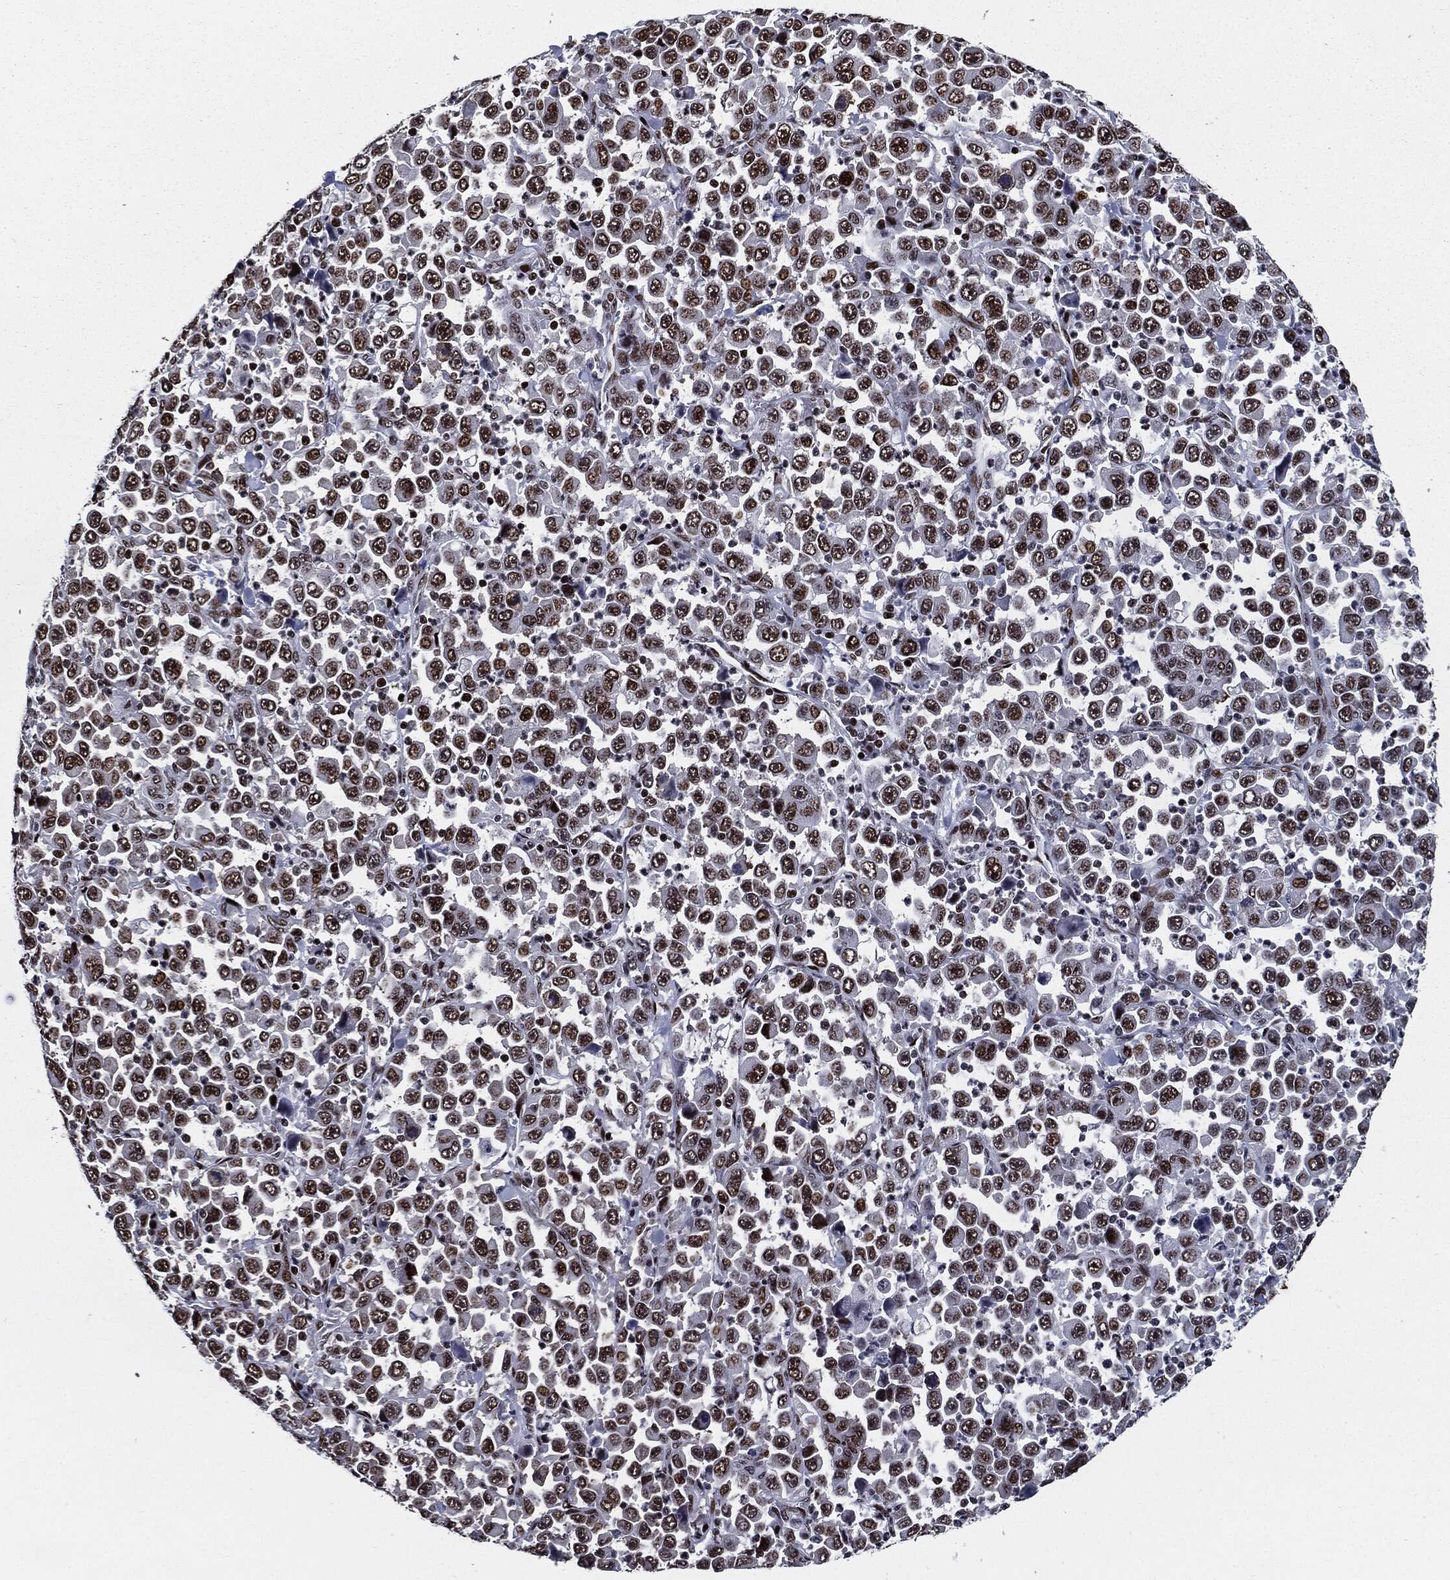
{"staining": {"intensity": "strong", "quantity": ">75%", "location": "nuclear"}, "tissue": "stomach cancer", "cell_type": "Tumor cells", "image_type": "cancer", "snomed": [{"axis": "morphology", "description": "Normal tissue, NOS"}, {"axis": "morphology", "description": "Adenocarcinoma, NOS"}, {"axis": "topography", "description": "Stomach, upper"}, {"axis": "topography", "description": "Stomach"}], "caption": "Immunohistochemistry (IHC) of human stomach cancer exhibits high levels of strong nuclear positivity in about >75% of tumor cells.", "gene": "ZFP91", "patient": {"sex": "male", "age": 59}}